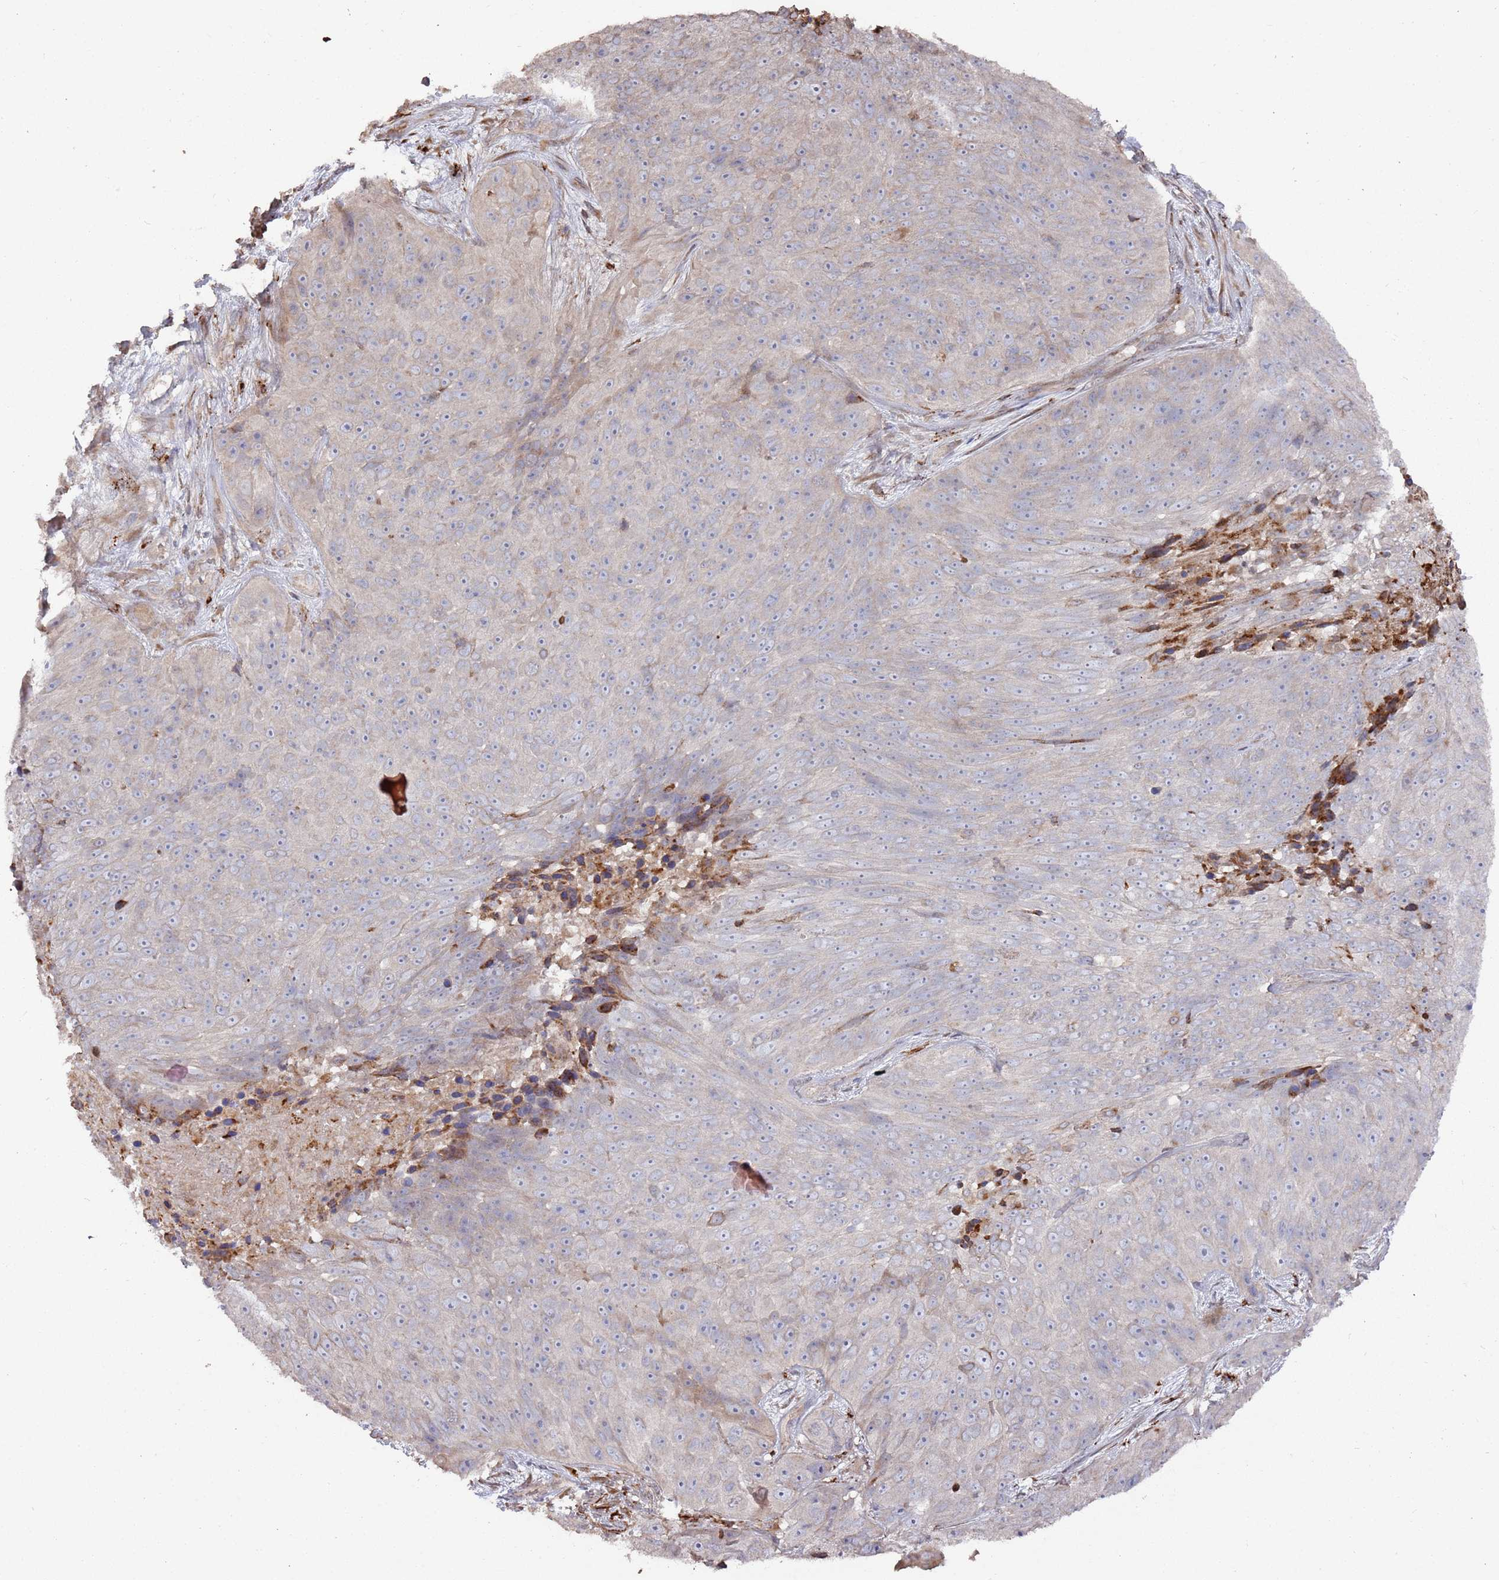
{"staining": {"intensity": "weak", "quantity": "<25%", "location": "cytoplasmic/membranous"}, "tissue": "skin cancer", "cell_type": "Tumor cells", "image_type": "cancer", "snomed": [{"axis": "morphology", "description": "Squamous cell carcinoma, NOS"}, {"axis": "topography", "description": "Skin"}], "caption": "High power microscopy micrograph of an IHC histopathology image of skin cancer, revealing no significant positivity in tumor cells. Nuclei are stained in blue.", "gene": "LACC1", "patient": {"sex": "female", "age": 87}}